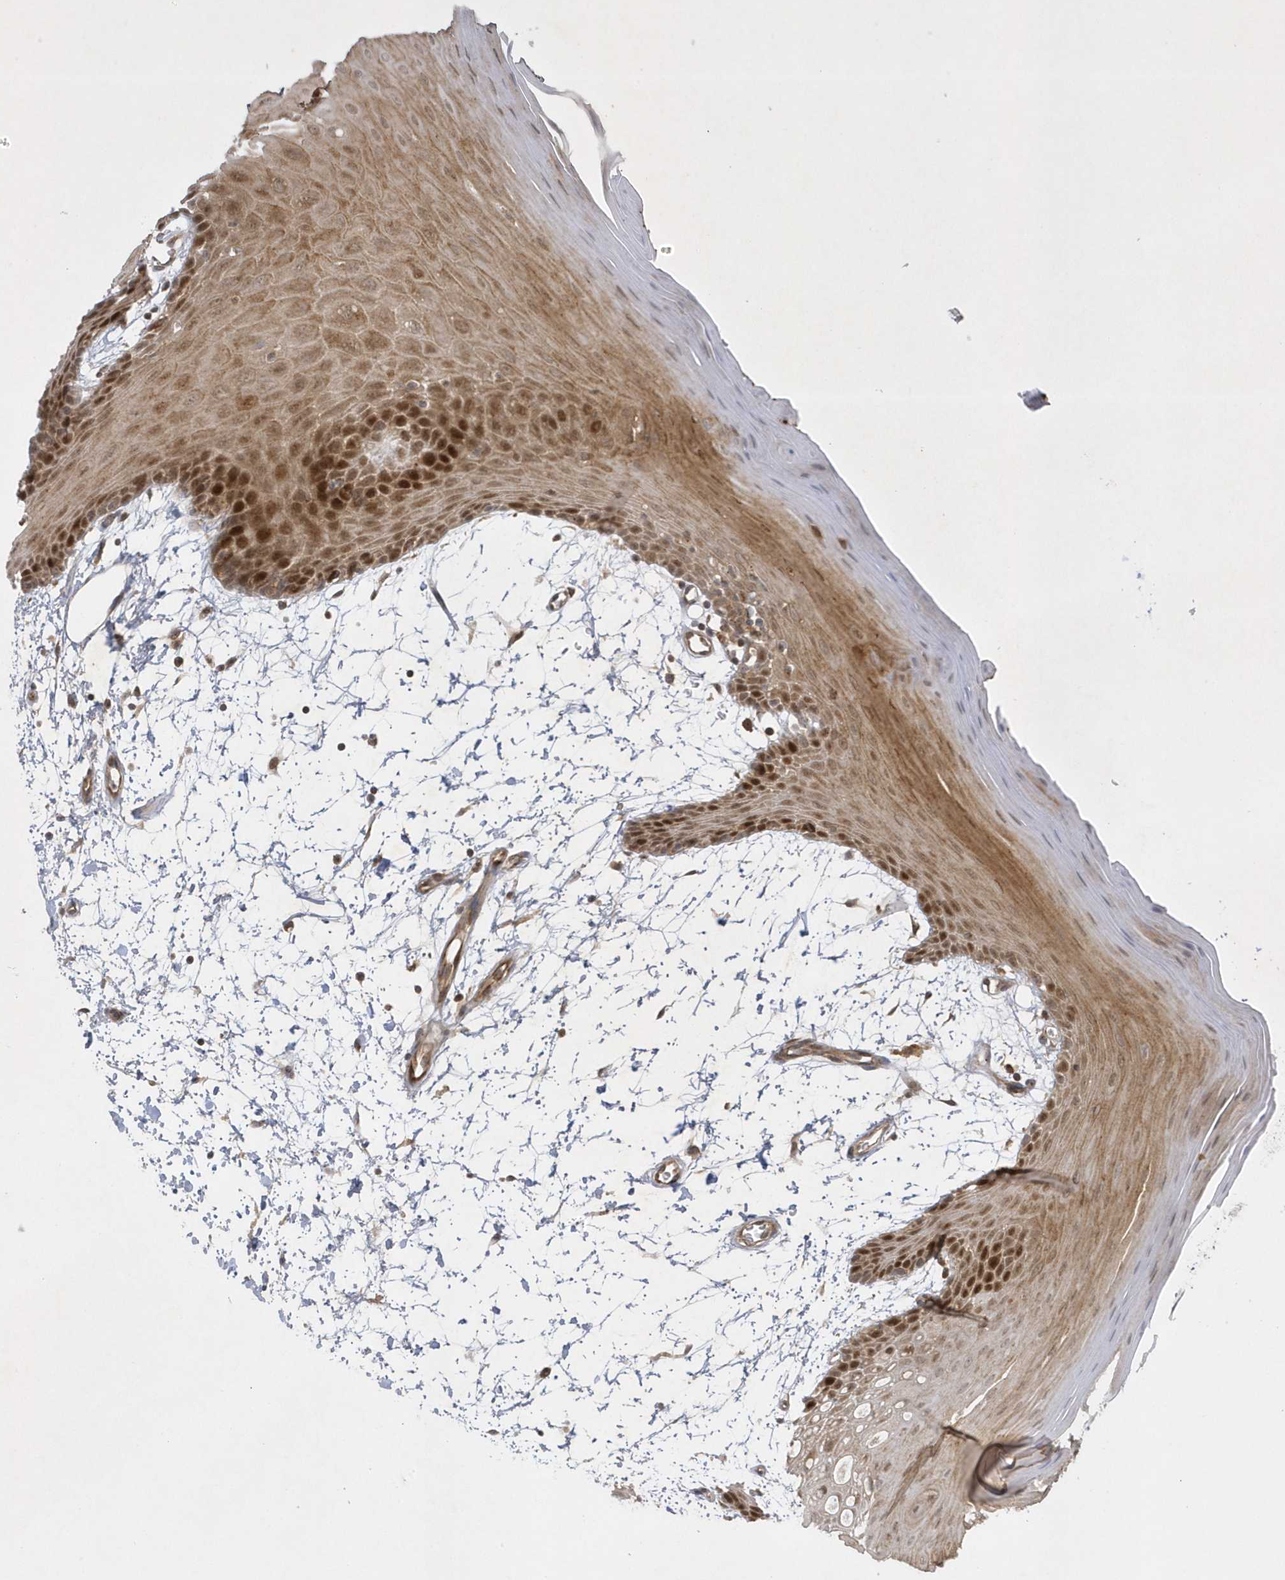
{"staining": {"intensity": "strong", "quantity": "25%-75%", "location": "cytoplasmic/membranous,nuclear"}, "tissue": "oral mucosa", "cell_type": "Squamous epithelial cells", "image_type": "normal", "snomed": [{"axis": "morphology", "description": "Normal tissue, NOS"}, {"axis": "topography", "description": "Skeletal muscle"}, {"axis": "topography", "description": "Oral tissue"}, {"axis": "topography", "description": "Salivary gland"}, {"axis": "topography", "description": "Peripheral nerve tissue"}], "caption": "Strong cytoplasmic/membranous,nuclear staining is seen in about 25%-75% of squamous epithelial cells in normal oral mucosa. (DAB (3,3'-diaminobenzidine) = brown stain, brightfield microscopy at high magnification).", "gene": "NAF1", "patient": {"sex": "male", "age": 54}}